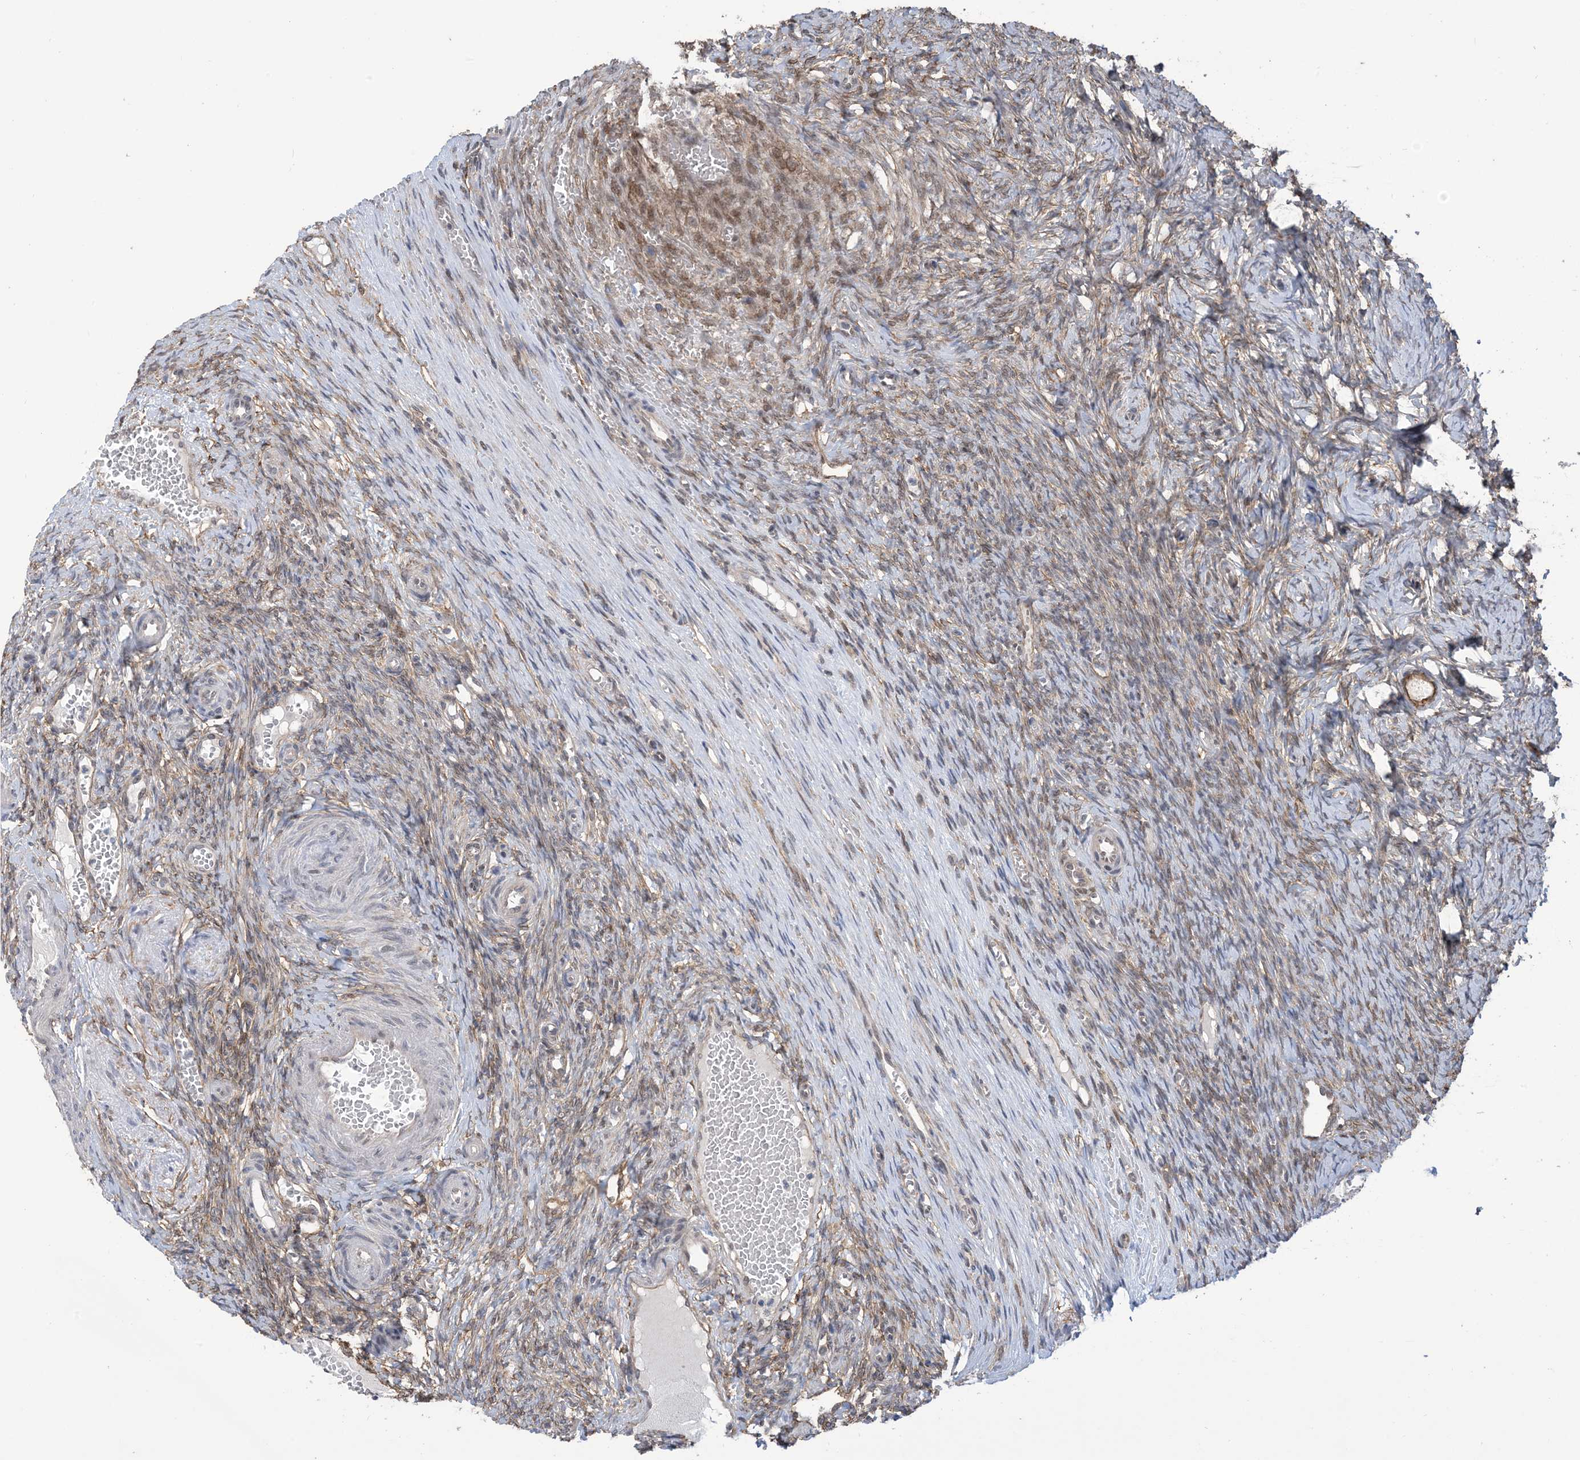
{"staining": {"intensity": "weak", "quantity": ">75%", "location": "cytoplasmic/membranous"}, "tissue": "ovary", "cell_type": "Follicle cells", "image_type": "normal", "snomed": [{"axis": "morphology", "description": "Adenocarcinoma, NOS"}, {"axis": "topography", "description": "Endometrium"}], "caption": "Immunohistochemistry (IHC) (DAB) staining of unremarkable human ovary shows weak cytoplasmic/membranous protein expression in approximately >75% of follicle cells.", "gene": "ZNF8", "patient": {"sex": "female", "age": 32}}